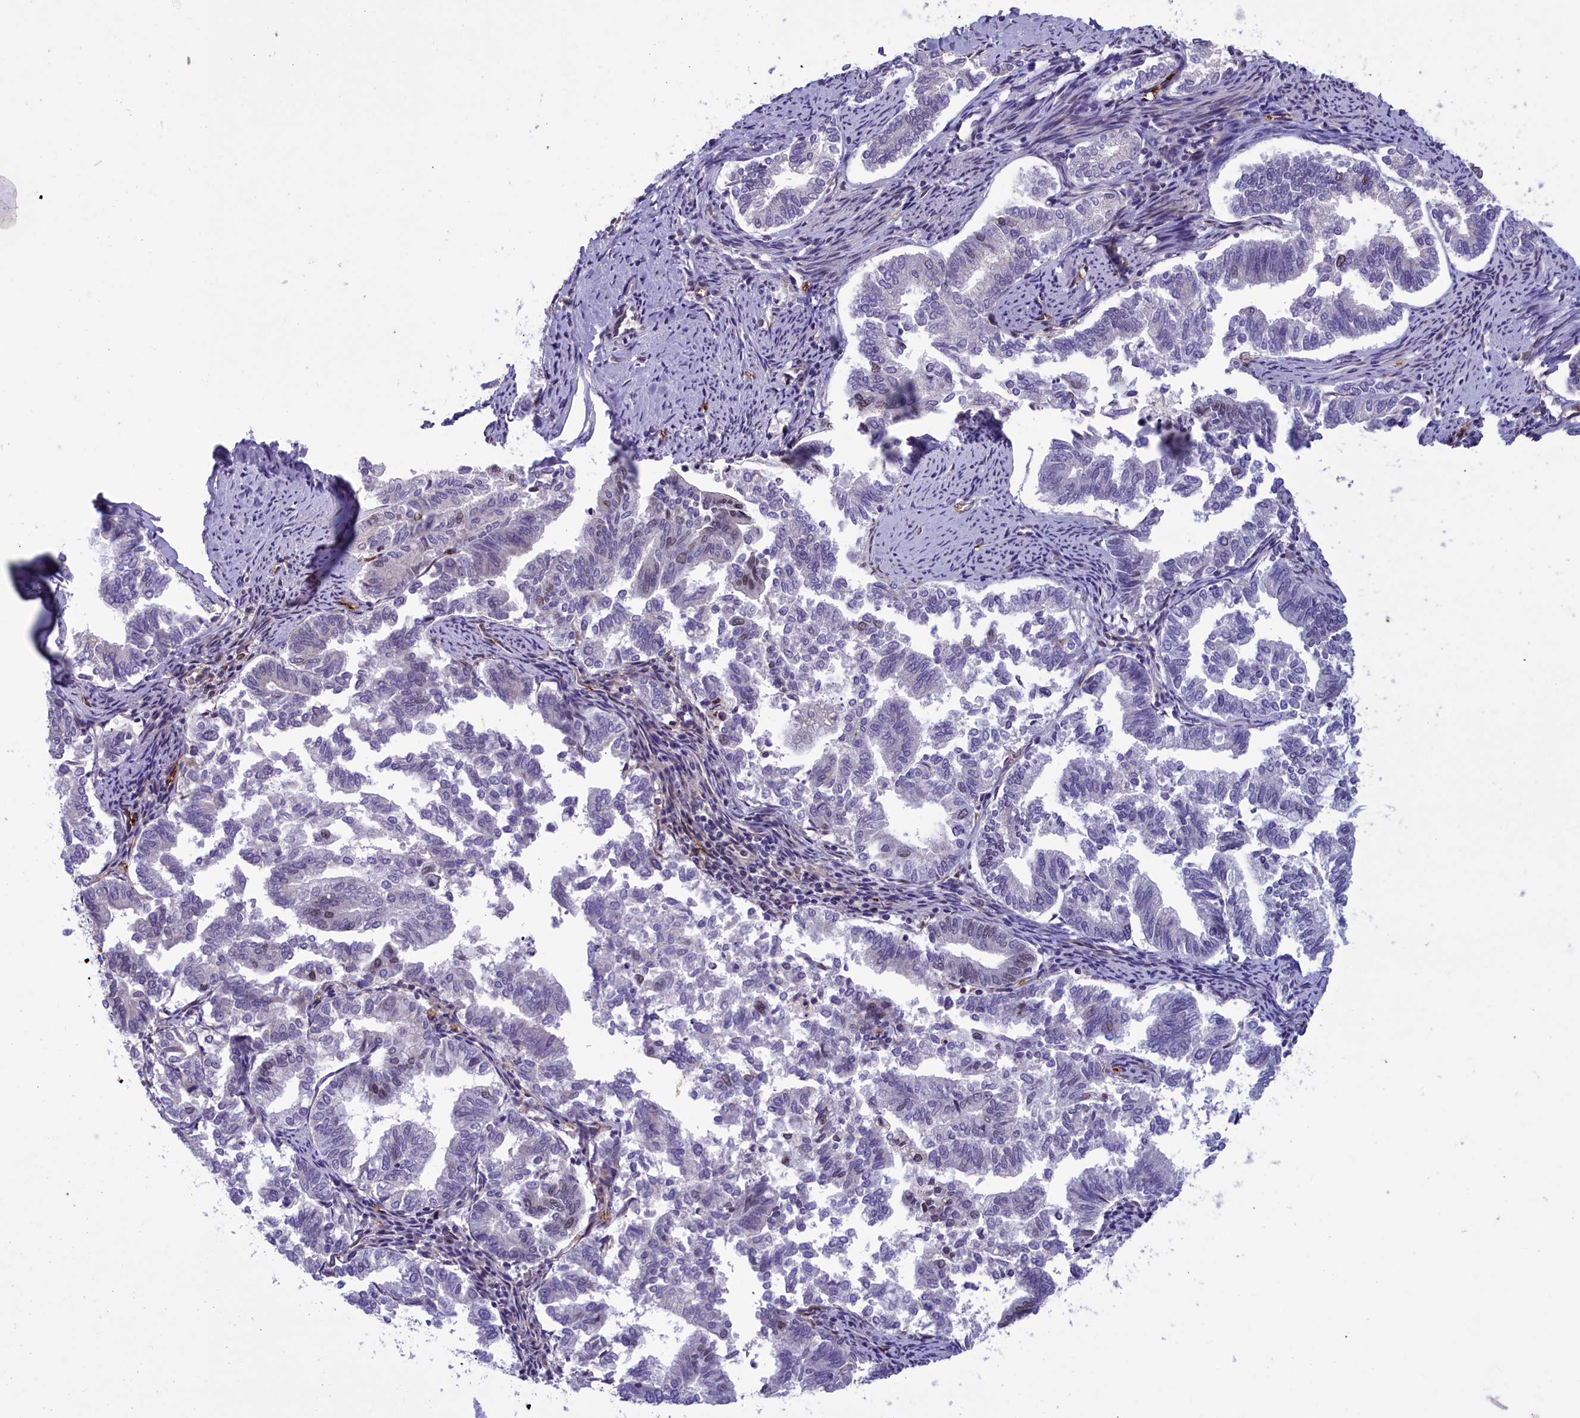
{"staining": {"intensity": "weak", "quantity": "<25%", "location": "nuclear"}, "tissue": "endometrial cancer", "cell_type": "Tumor cells", "image_type": "cancer", "snomed": [{"axis": "morphology", "description": "Adenocarcinoma, NOS"}, {"axis": "topography", "description": "Endometrium"}], "caption": "This micrograph is of endometrial cancer (adenocarcinoma) stained with IHC to label a protein in brown with the nuclei are counter-stained blue. There is no staining in tumor cells.", "gene": "MPHOSPH8", "patient": {"sex": "female", "age": 79}}